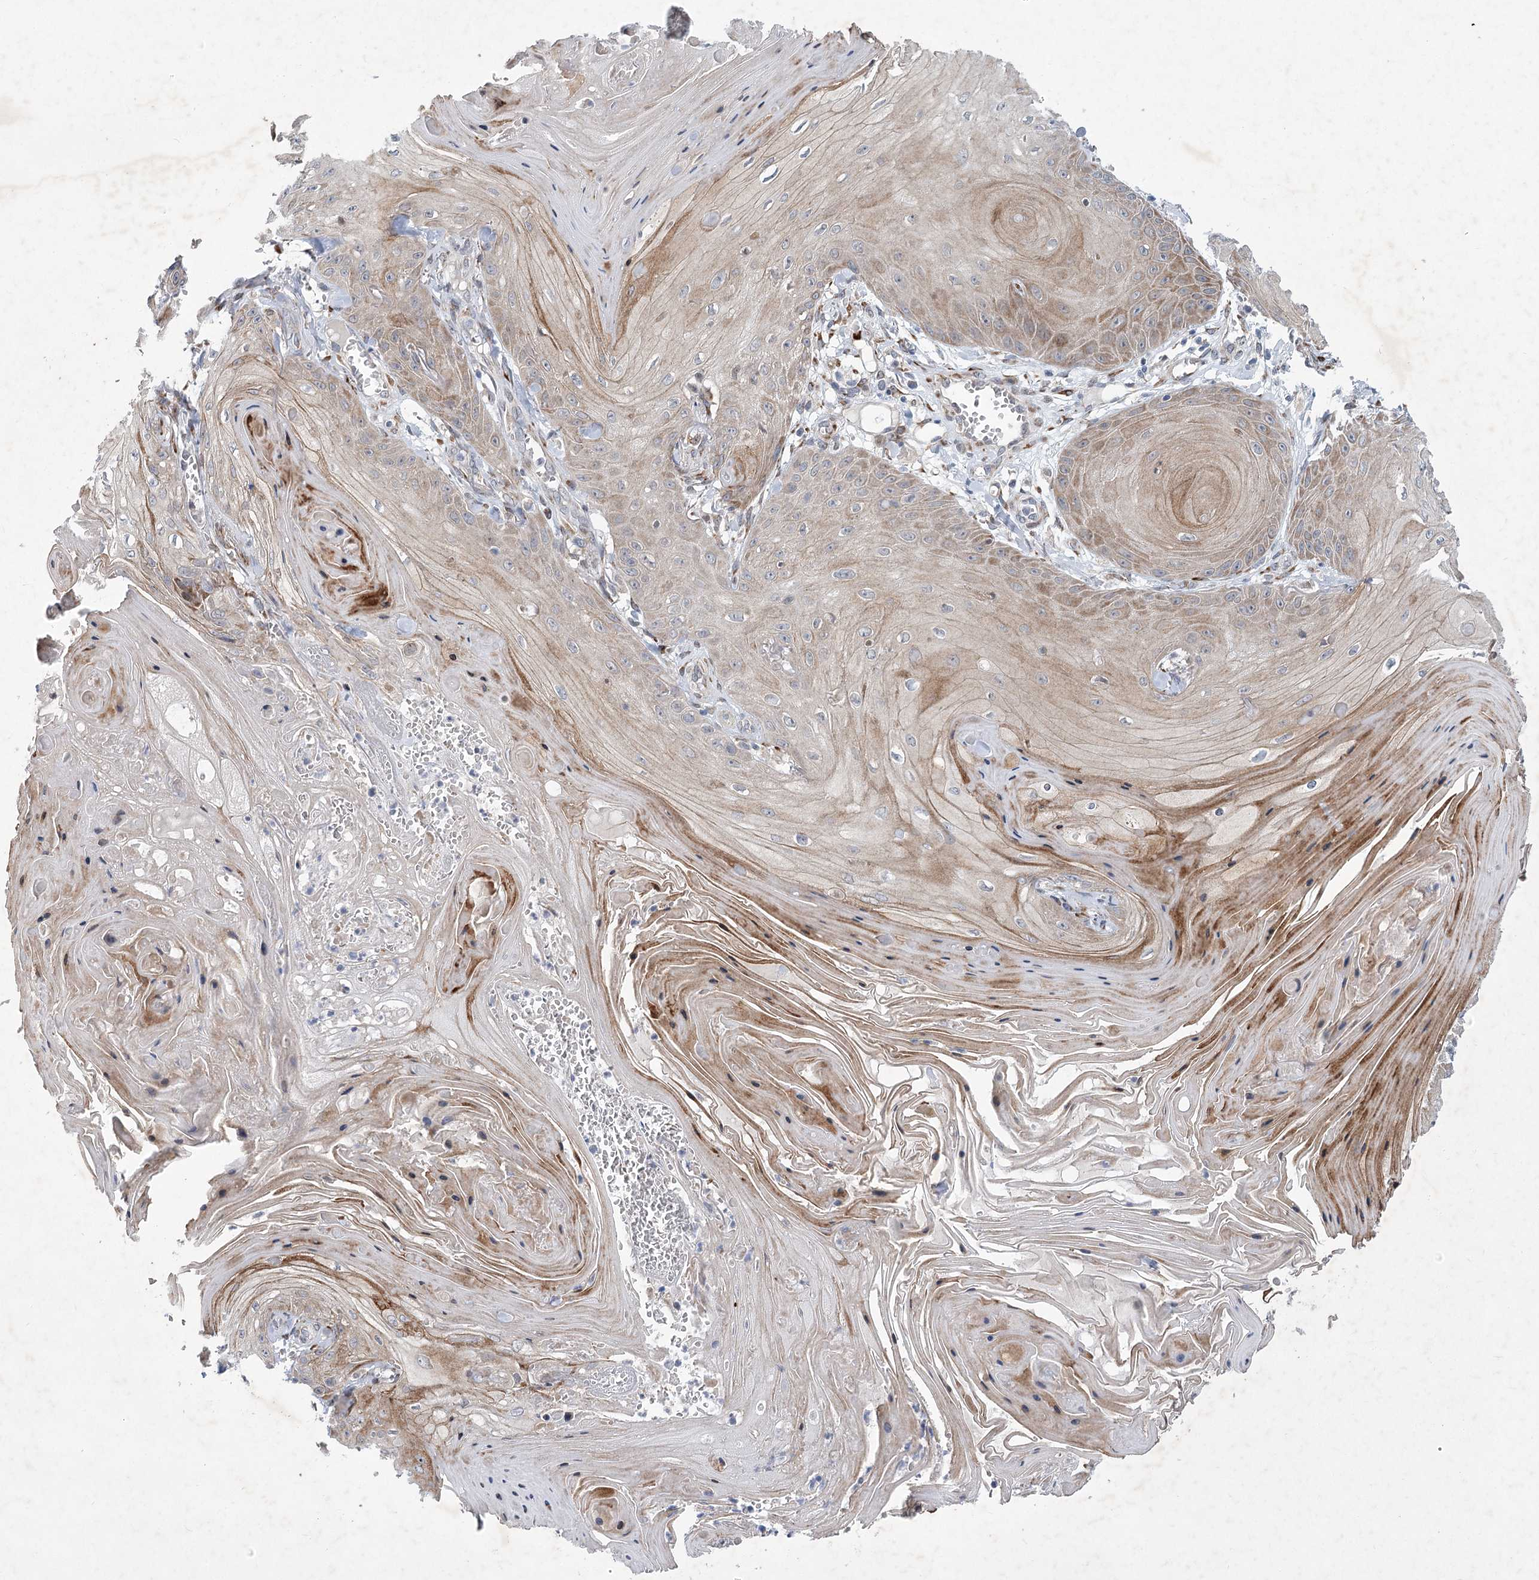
{"staining": {"intensity": "moderate", "quantity": "25%-75%", "location": "cytoplasmic/membranous"}, "tissue": "skin cancer", "cell_type": "Tumor cells", "image_type": "cancer", "snomed": [{"axis": "morphology", "description": "Squamous cell carcinoma, NOS"}, {"axis": "topography", "description": "Skin"}], "caption": "Immunohistochemical staining of skin cancer exhibits moderate cytoplasmic/membranous protein staining in about 25%-75% of tumor cells.", "gene": "GCNT4", "patient": {"sex": "male", "age": 74}}